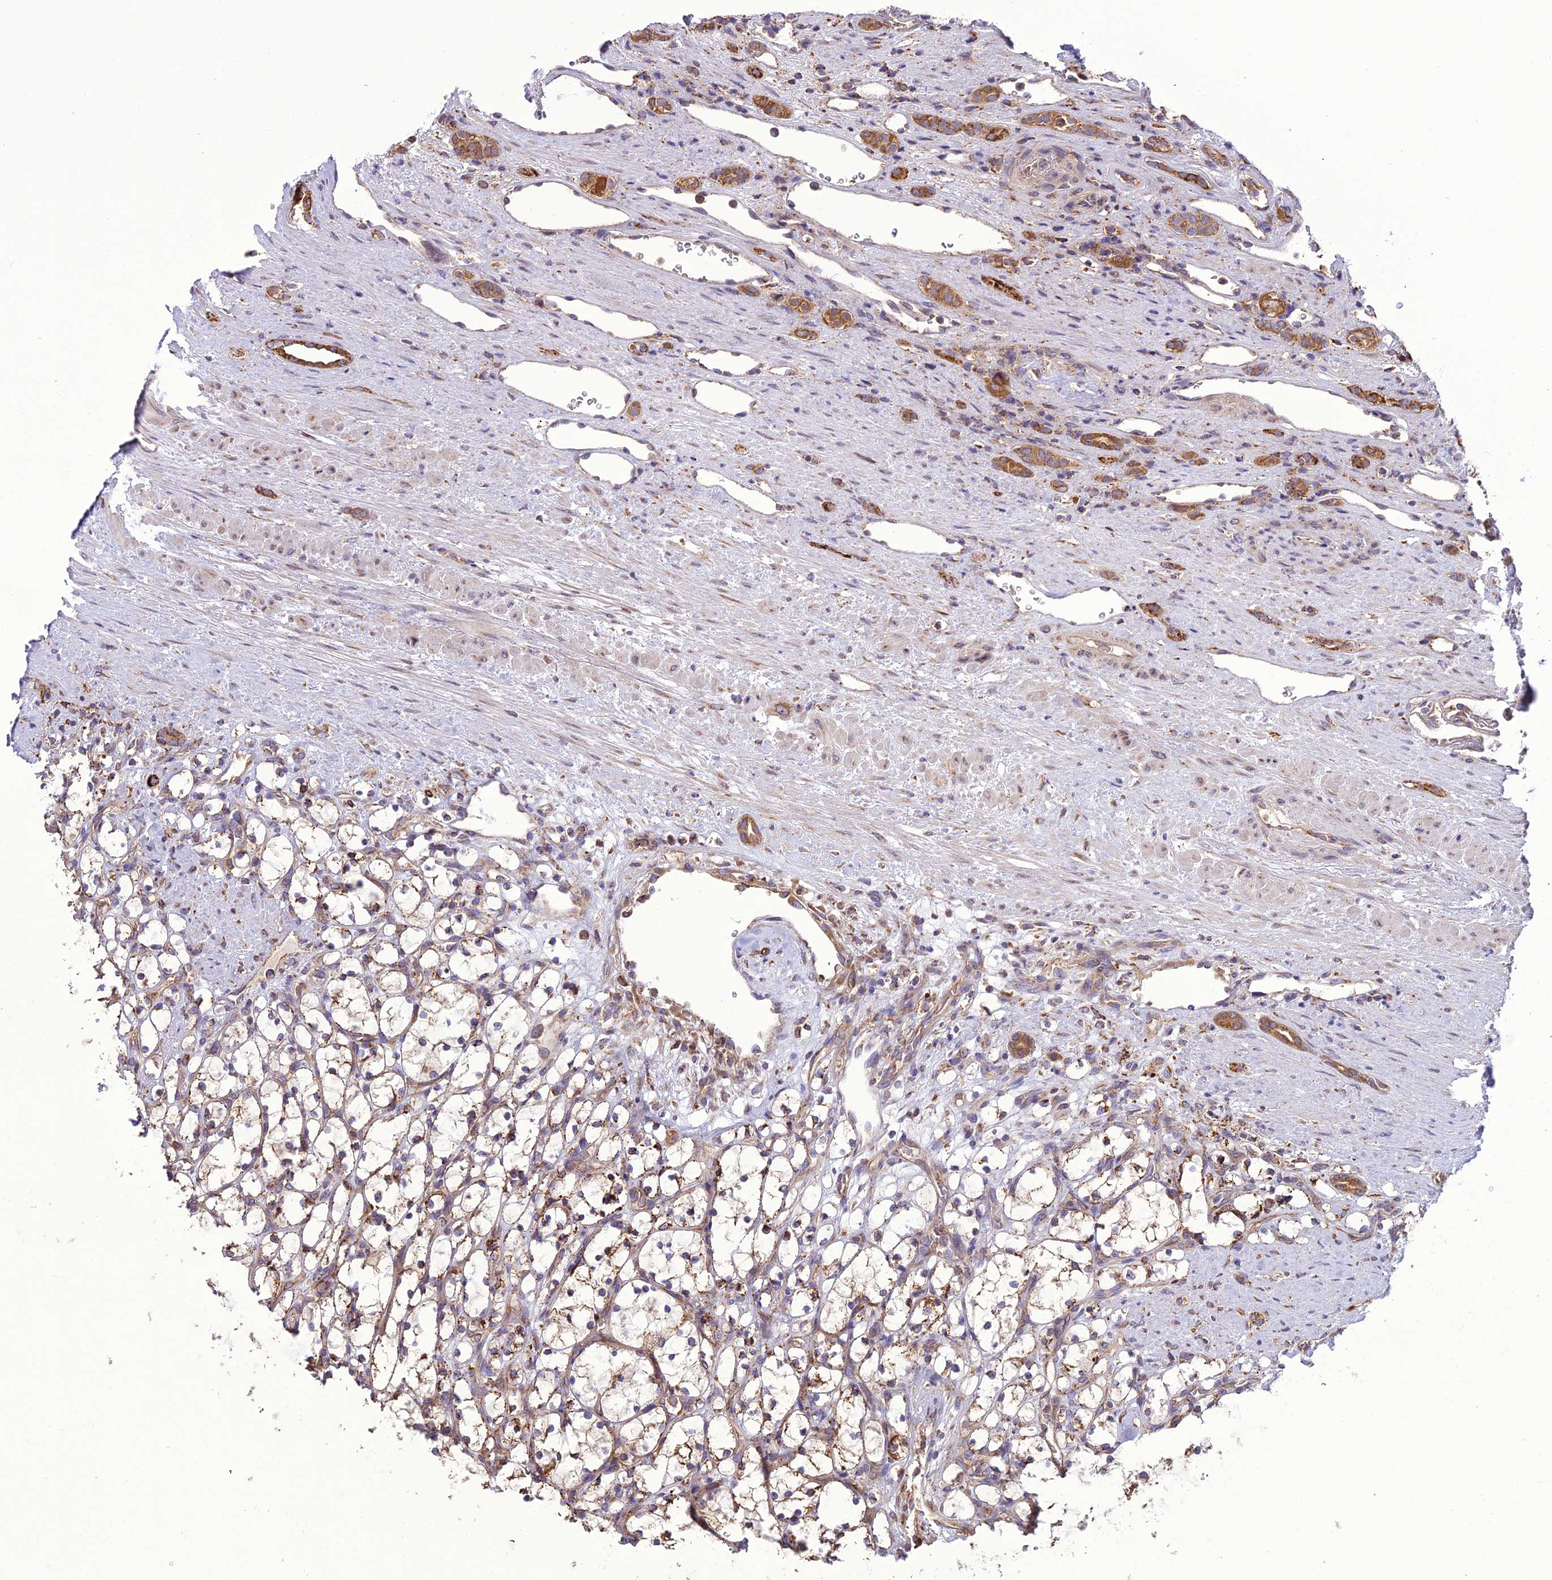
{"staining": {"intensity": "weak", "quantity": "<25%", "location": "cytoplasmic/membranous"}, "tissue": "renal cancer", "cell_type": "Tumor cells", "image_type": "cancer", "snomed": [{"axis": "morphology", "description": "Adenocarcinoma, NOS"}, {"axis": "topography", "description": "Kidney"}], "caption": "This is a micrograph of IHC staining of renal adenocarcinoma, which shows no expression in tumor cells. (DAB (3,3'-diaminobenzidine) immunohistochemistry (IHC) with hematoxylin counter stain).", "gene": "TBC1D24", "patient": {"sex": "female", "age": 69}}